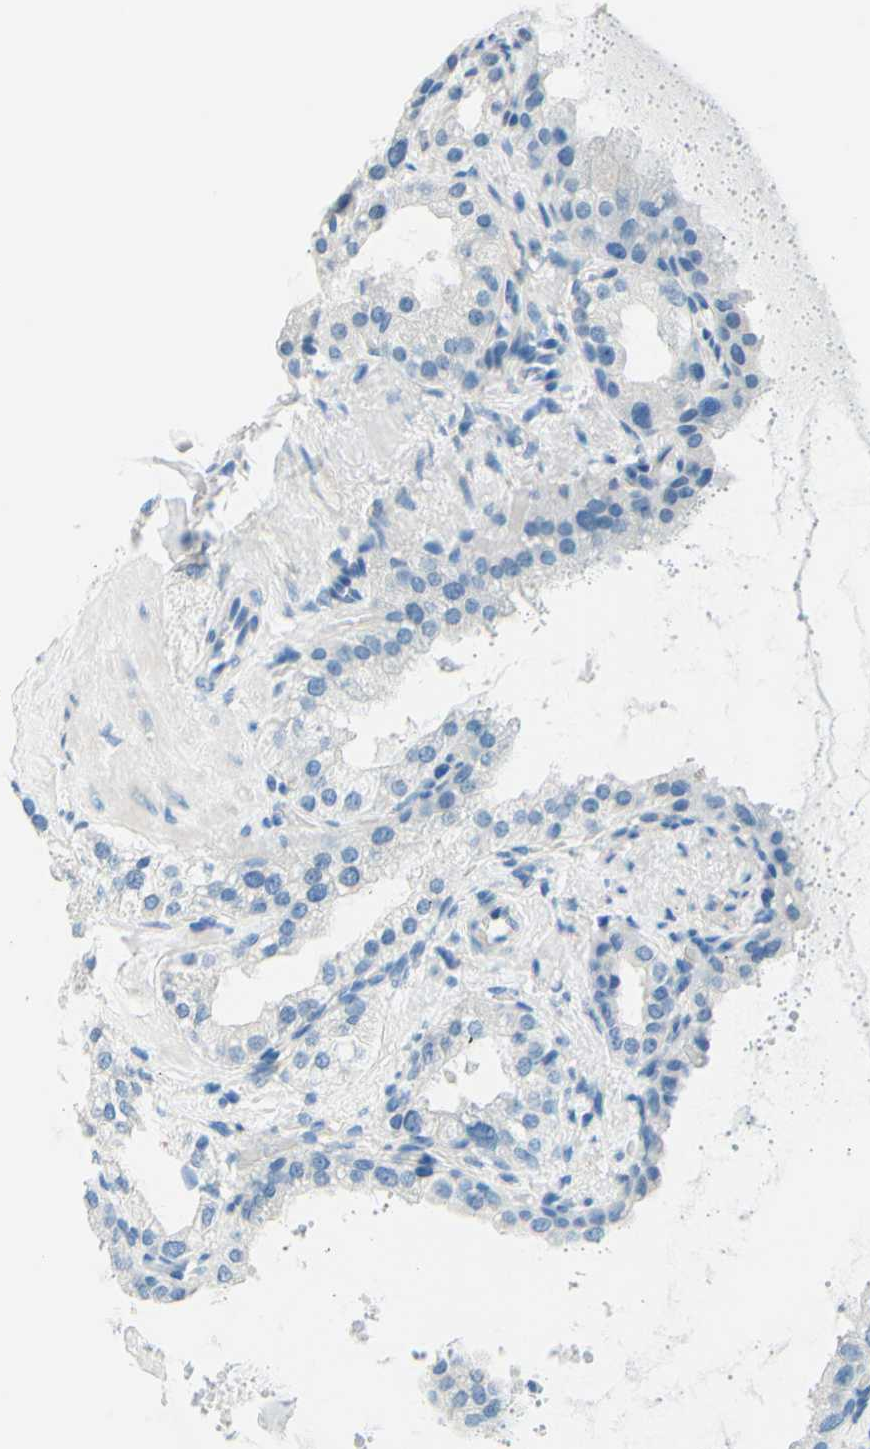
{"staining": {"intensity": "negative", "quantity": "none", "location": "none"}, "tissue": "seminal vesicle", "cell_type": "Glandular cells", "image_type": "normal", "snomed": [{"axis": "morphology", "description": "Normal tissue, NOS"}, {"axis": "topography", "description": "Seminal veicle"}], "caption": "Glandular cells show no significant protein staining in normal seminal vesicle. Brightfield microscopy of IHC stained with DAB (brown) and hematoxylin (blue), captured at high magnification.", "gene": "PASD1", "patient": {"sex": "male", "age": 68}}